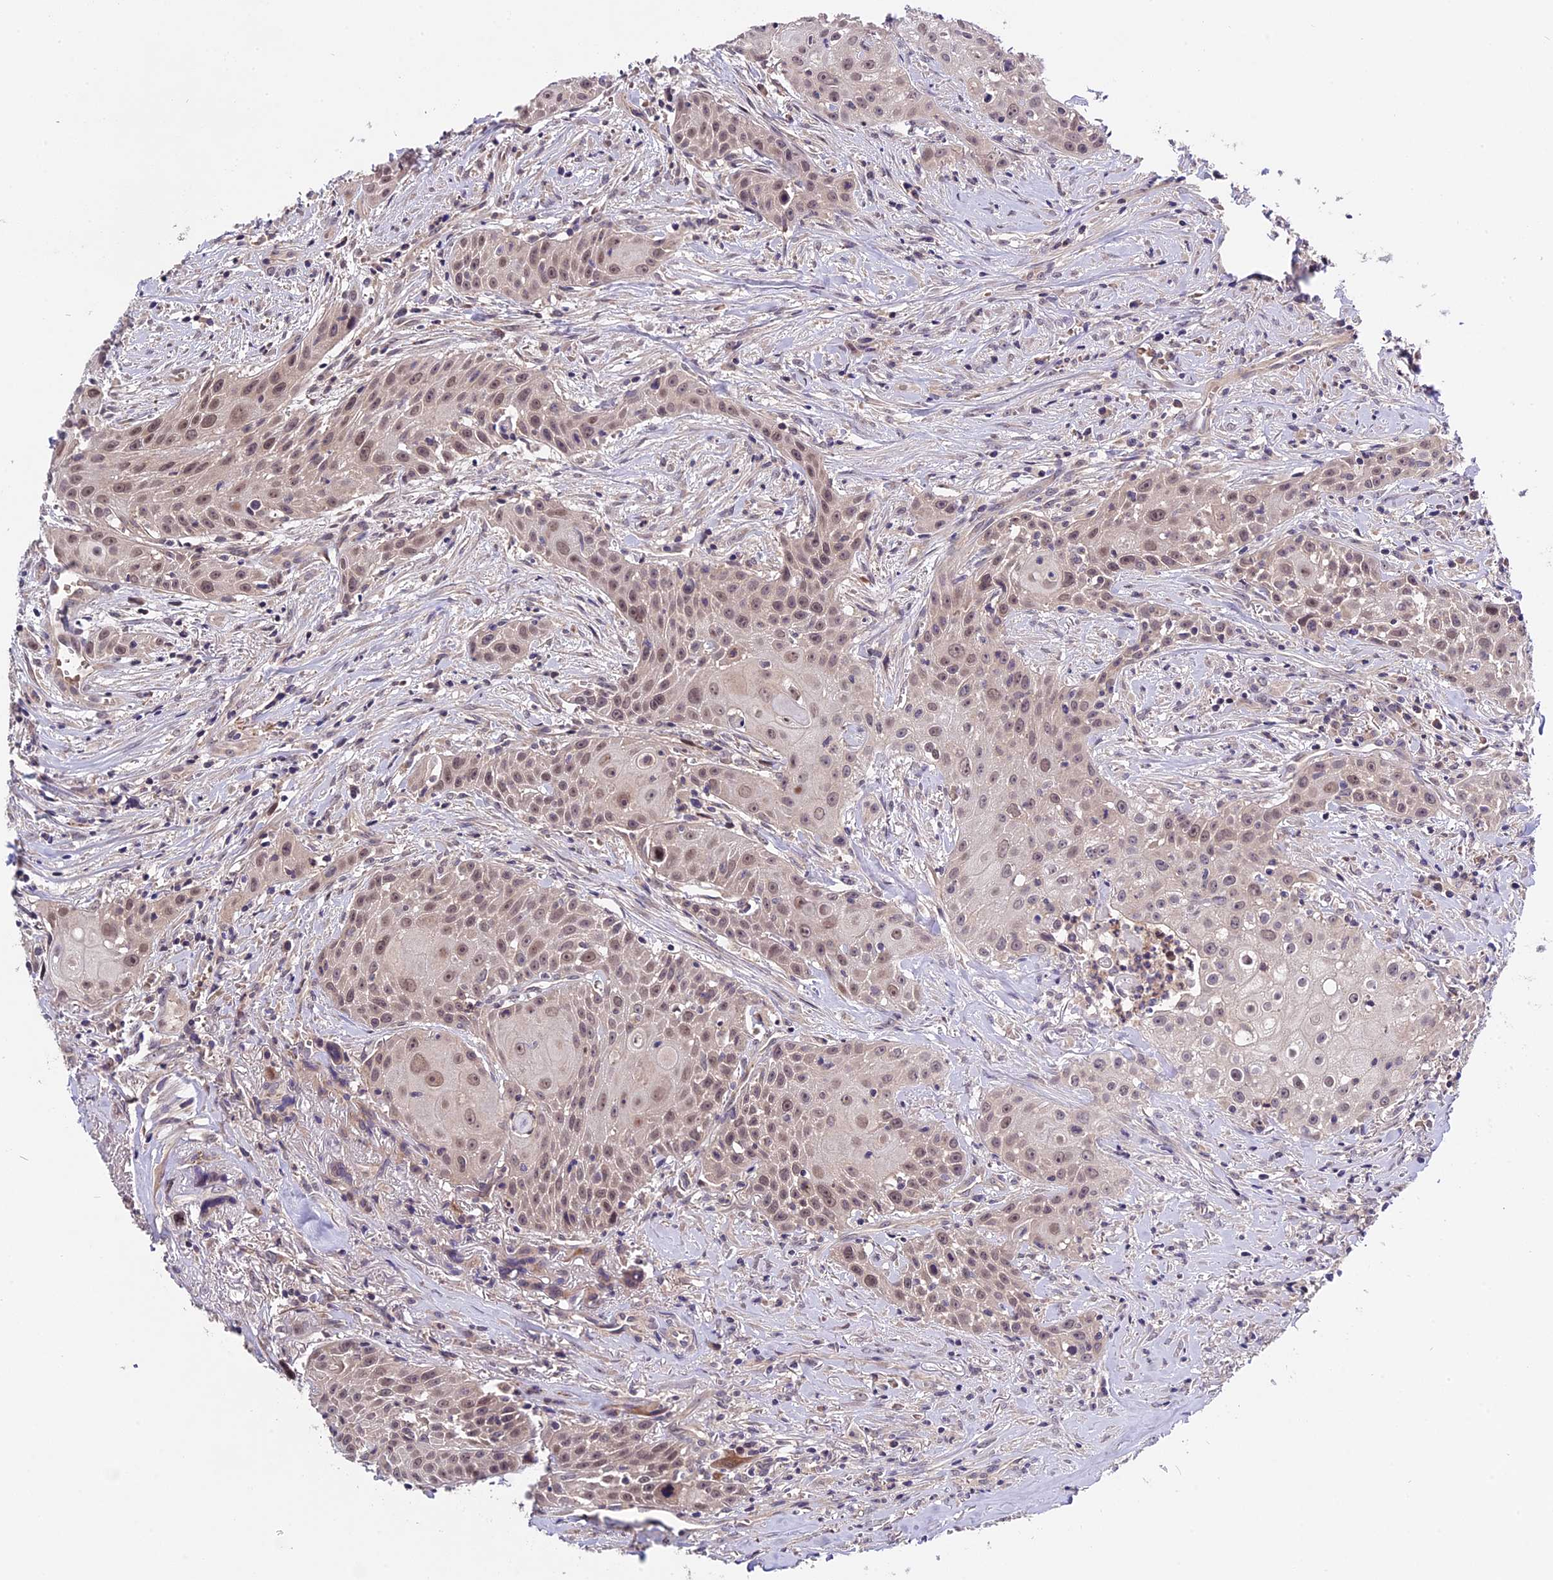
{"staining": {"intensity": "weak", "quantity": ">75%", "location": "nuclear"}, "tissue": "head and neck cancer", "cell_type": "Tumor cells", "image_type": "cancer", "snomed": [{"axis": "morphology", "description": "Squamous cell carcinoma, NOS"}, {"axis": "topography", "description": "Oral tissue"}, {"axis": "topography", "description": "Head-Neck"}], "caption": "High-power microscopy captured an immunohistochemistry micrograph of squamous cell carcinoma (head and neck), revealing weak nuclear staining in approximately >75% of tumor cells.", "gene": "TRMT1", "patient": {"sex": "female", "age": 82}}